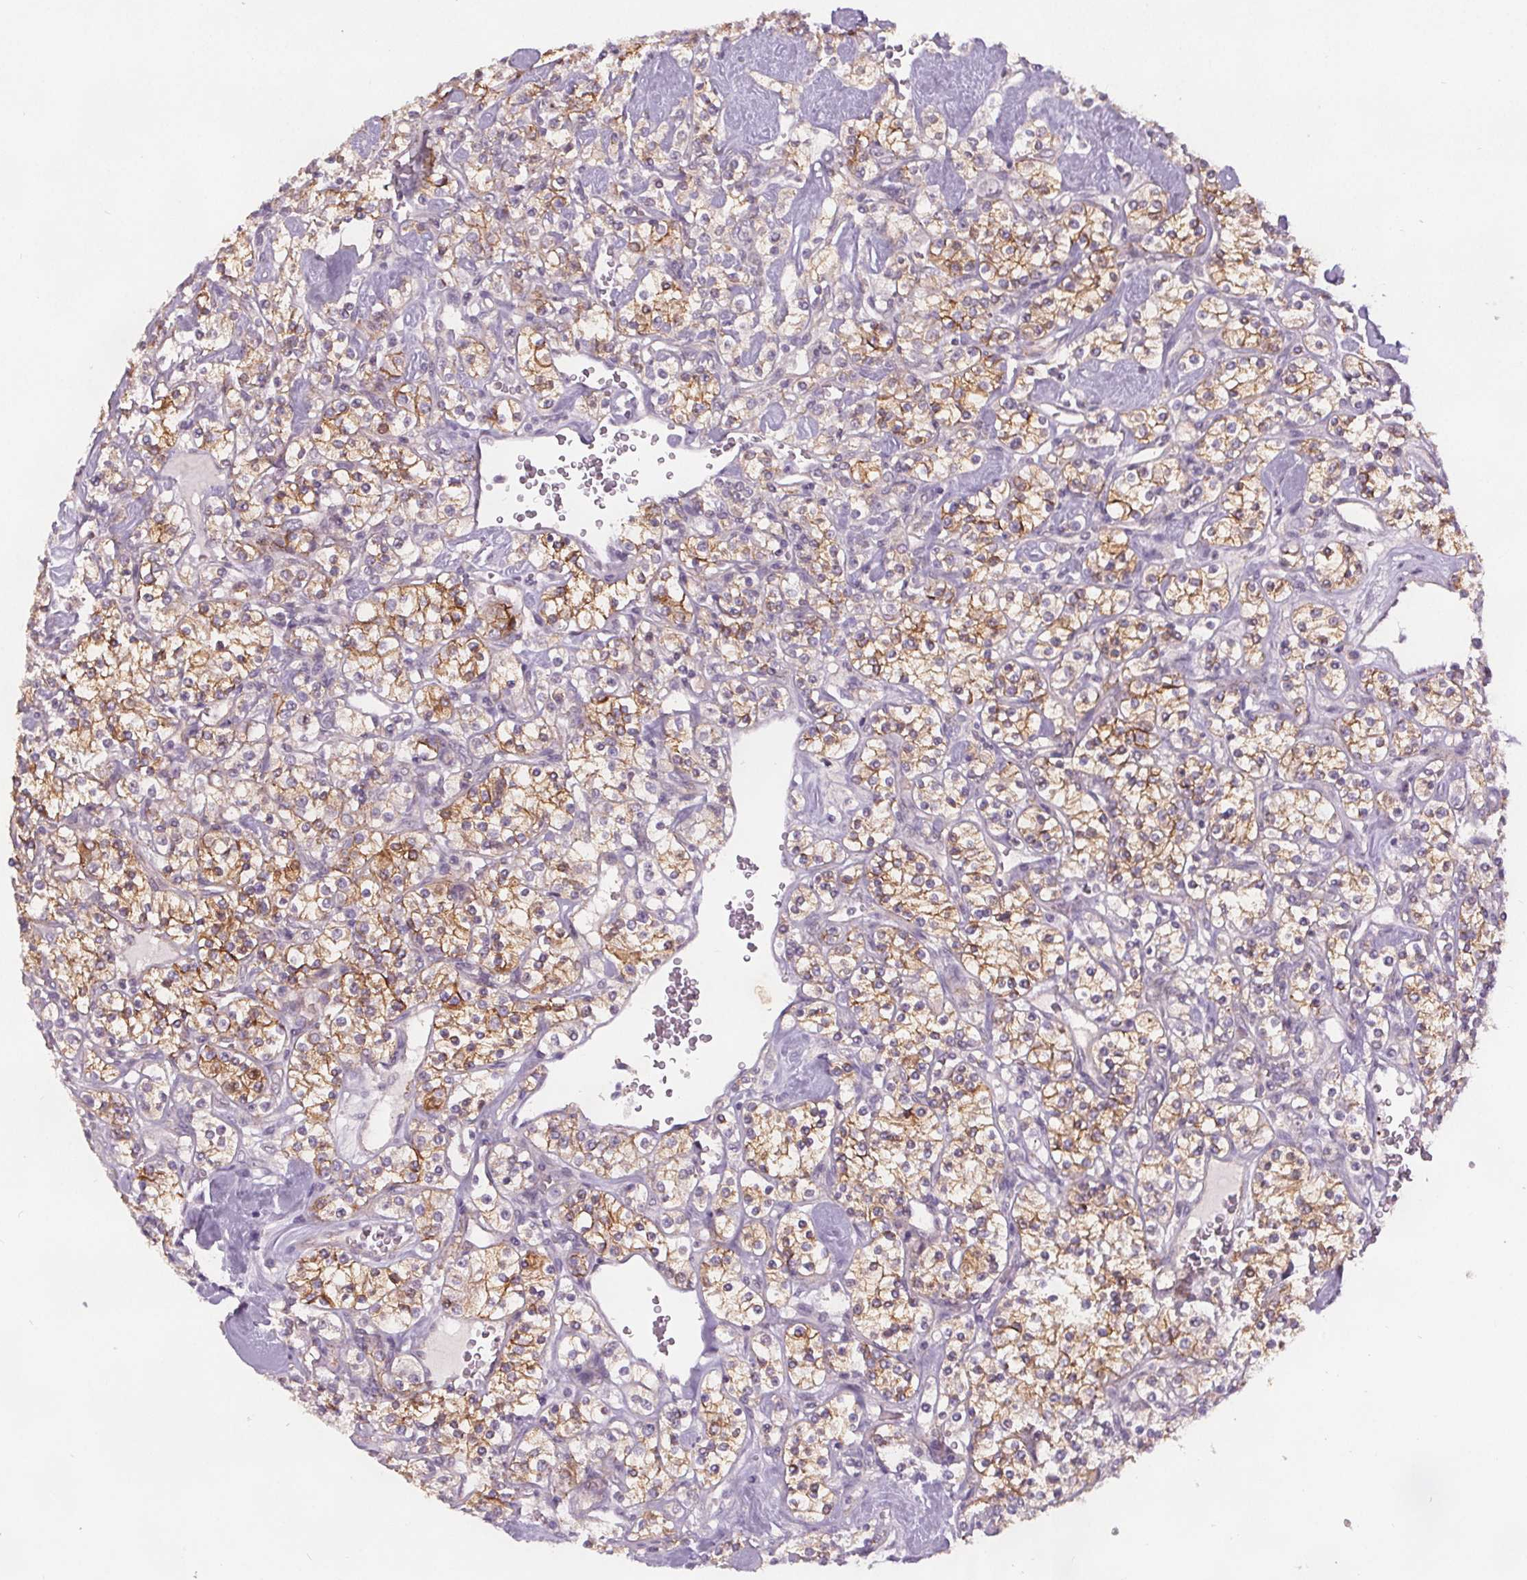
{"staining": {"intensity": "moderate", "quantity": "25%-75%", "location": "cytoplasmic/membranous"}, "tissue": "renal cancer", "cell_type": "Tumor cells", "image_type": "cancer", "snomed": [{"axis": "morphology", "description": "Adenocarcinoma, NOS"}, {"axis": "topography", "description": "Kidney"}], "caption": "A high-resolution image shows immunohistochemistry staining of renal adenocarcinoma, which reveals moderate cytoplasmic/membranous positivity in approximately 25%-75% of tumor cells.", "gene": "ATP1A1", "patient": {"sex": "male", "age": 77}}